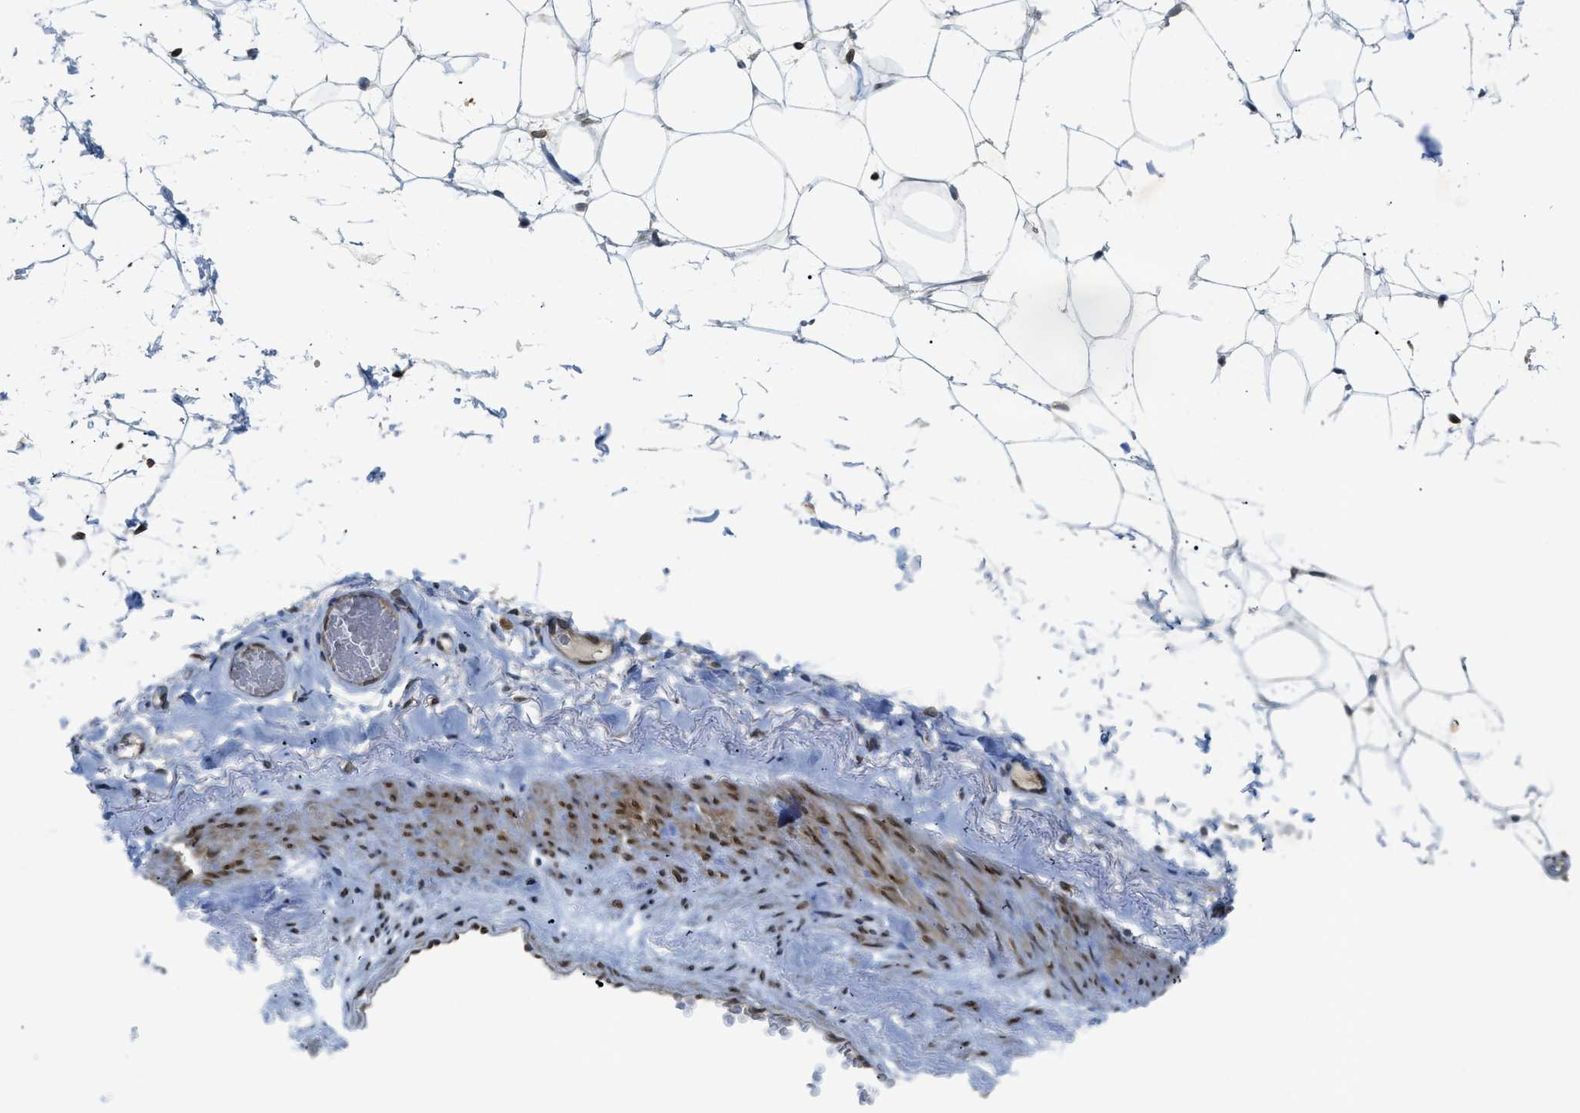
{"staining": {"intensity": "moderate", "quantity": "<25%", "location": "cytoplasmic/membranous"}, "tissue": "adipose tissue", "cell_type": "Adipocytes", "image_type": "normal", "snomed": [{"axis": "morphology", "description": "Normal tissue, NOS"}, {"axis": "topography", "description": "Breast"}, {"axis": "topography", "description": "Soft tissue"}], "caption": "Brown immunohistochemical staining in normal adipose tissue reveals moderate cytoplasmic/membranous expression in about <25% of adipocytes. (Brightfield microscopy of DAB IHC at high magnification).", "gene": "EIF2AK3", "patient": {"sex": "female", "age": 75}}